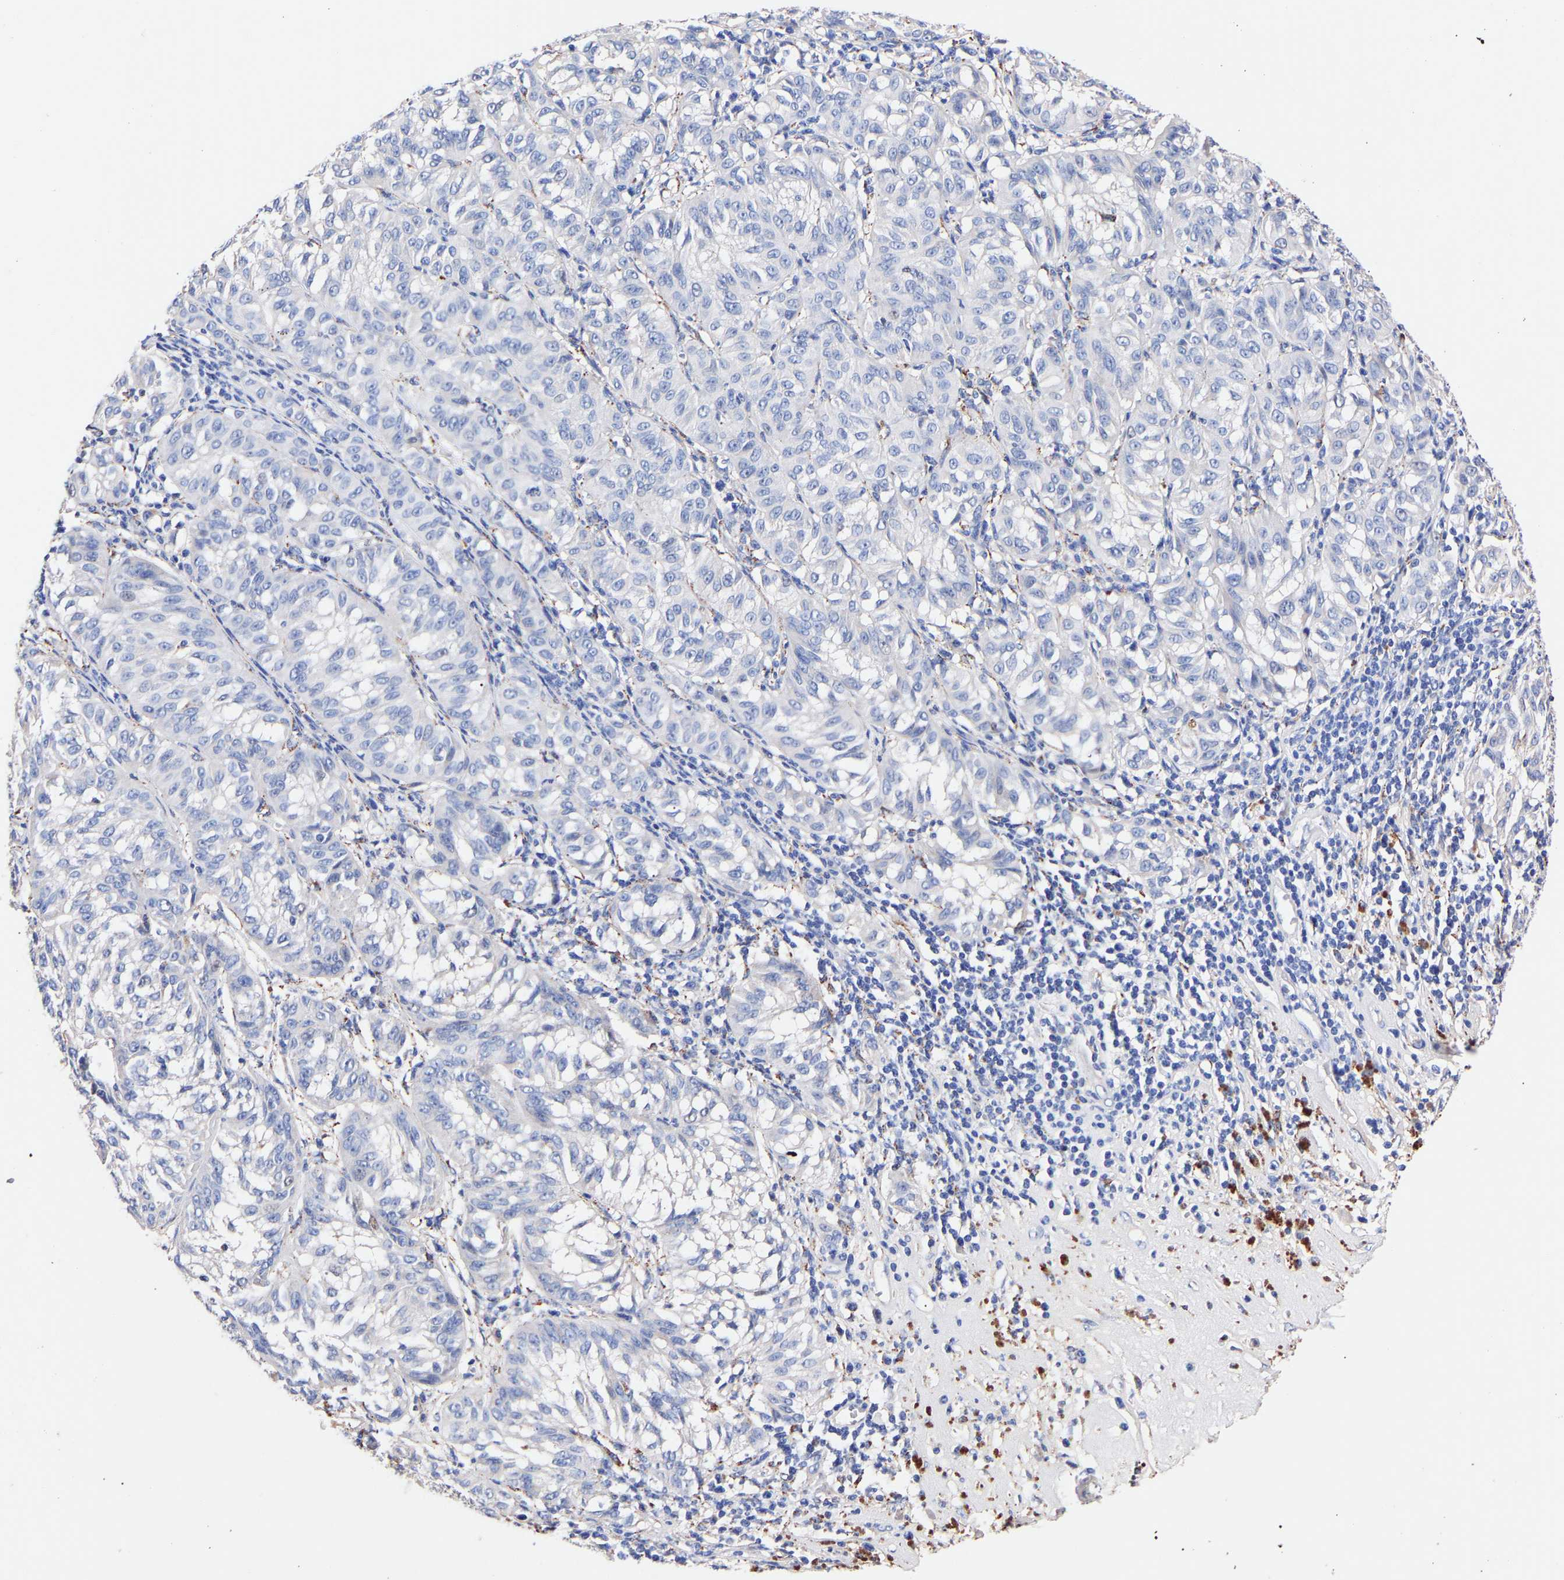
{"staining": {"intensity": "negative", "quantity": "none", "location": "none"}, "tissue": "melanoma", "cell_type": "Tumor cells", "image_type": "cancer", "snomed": [{"axis": "morphology", "description": "Malignant melanoma, NOS"}, {"axis": "topography", "description": "Skin"}], "caption": "This is an IHC histopathology image of melanoma. There is no expression in tumor cells.", "gene": "SEM1", "patient": {"sex": "female", "age": 72}}